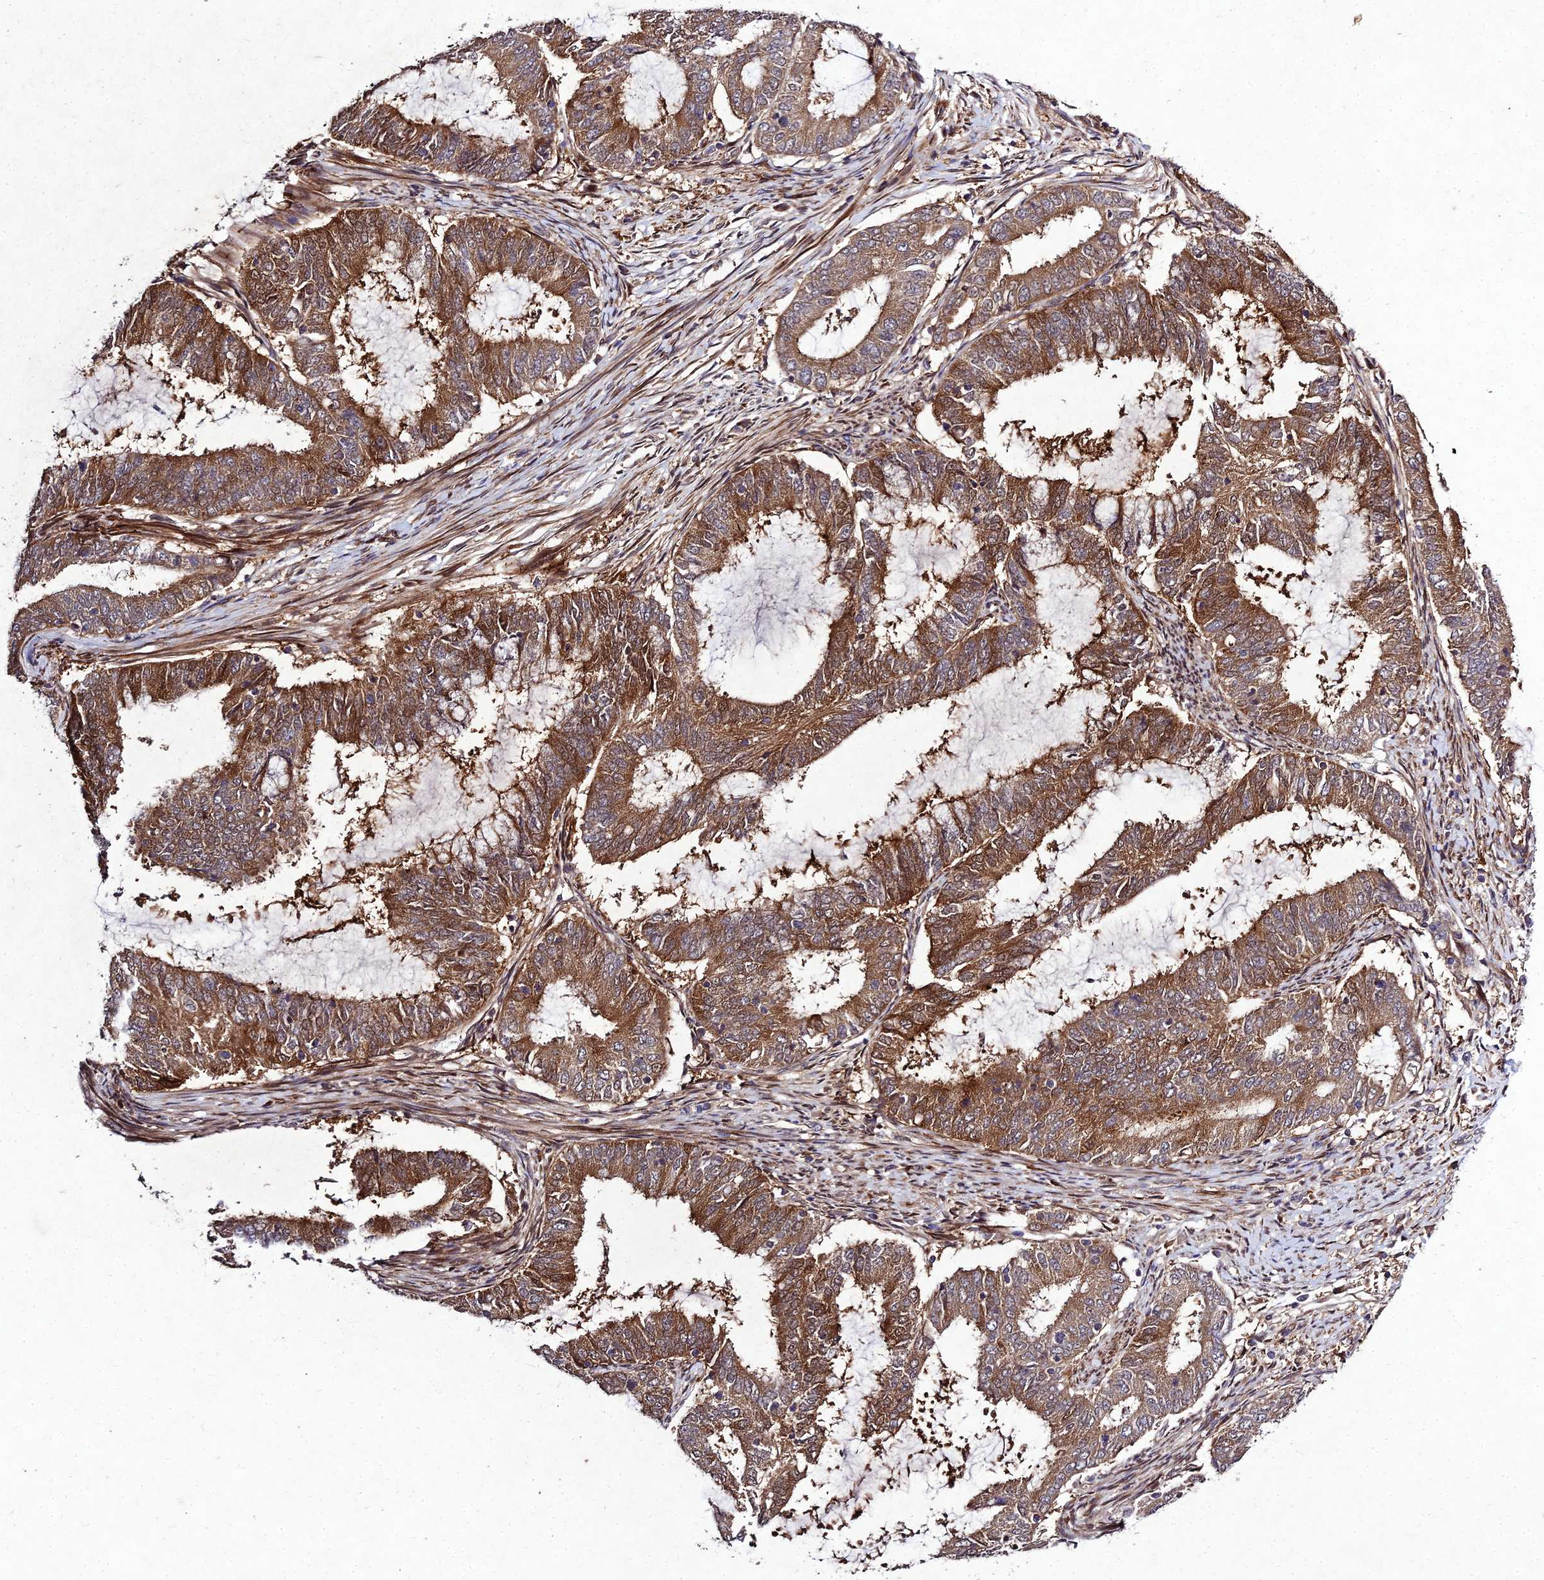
{"staining": {"intensity": "moderate", "quantity": ">75%", "location": "cytoplasmic/membranous"}, "tissue": "endometrial cancer", "cell_type": "Tumor cells", "image_type": "cancer", "snomed": [{"axis": "morphology", "description": "Adenocarcinoma, NOS"}, {"axis": "topography", "description": "Endometrium"}], "caption": "Tumor cells show medium levels of moderate cytoplasmic/membranous staining in about >75% of cells in human adenocarcinoma (endometrial).", "gene": "MKKS", "patient": {"sex": "female", "age": 51}}